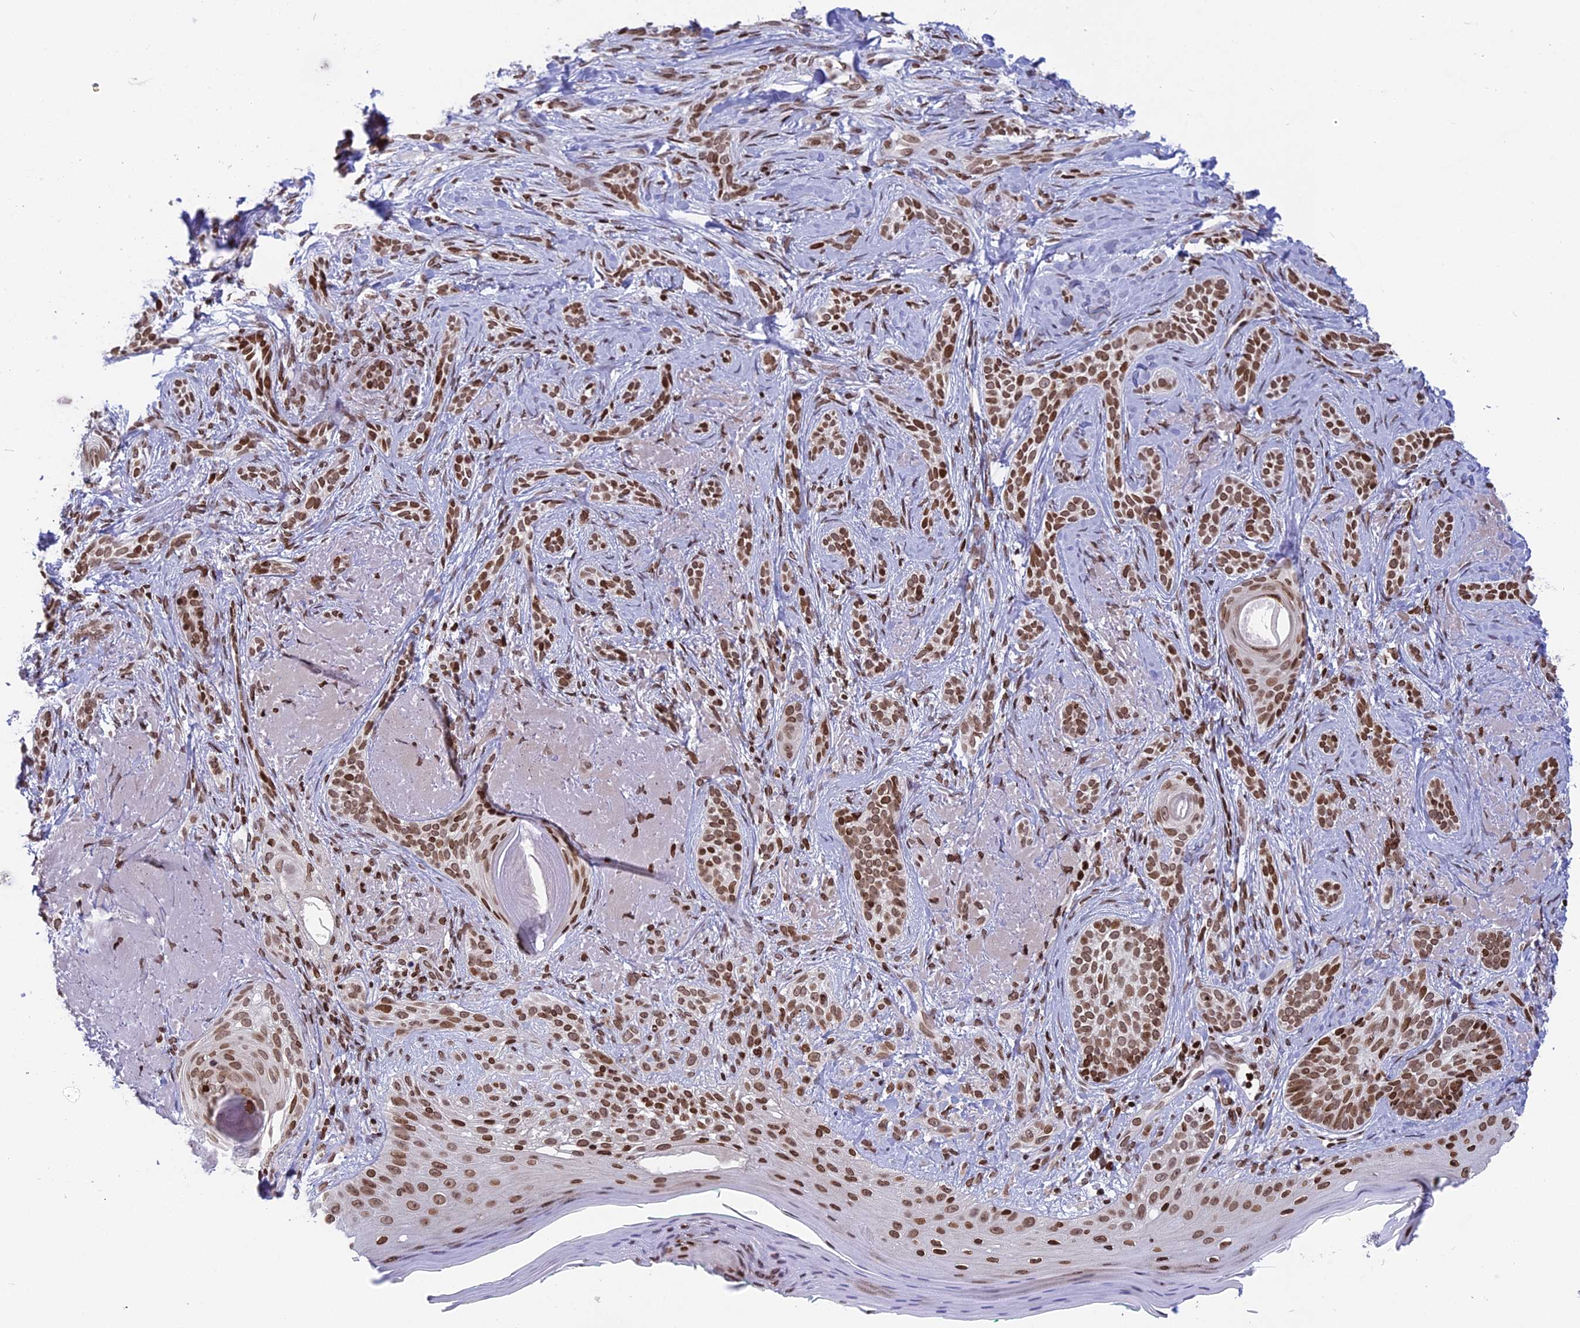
{"staining": {"intensity": "moderate", "quantity": ">75%", "location": "nuclear"}, "tissue": "skin cancer", "cell_type": "Tumor cells", "image_type": "cancer", "snomed": [{"axis": "morphology", "description": "Basal cell carcinoma"}, {"axis": "topography", "description": "Skin"}], "caption": "High-magnification brightfield microscopy of basal cell carcinoma (skin) stained with DAB (3,3'-diaminobenzidine) (brown) and counterstained with hematoxylin (blue). tumor cells exhibit moderate nuclear staining is present in about>75% of cells. The staining is performed using DAB brown chromogen to label protein expression. The nuclei are counter-stained blue using hematoxylin.", "gene": "TET2", "patient": {"sex": "male", "age": 71}}